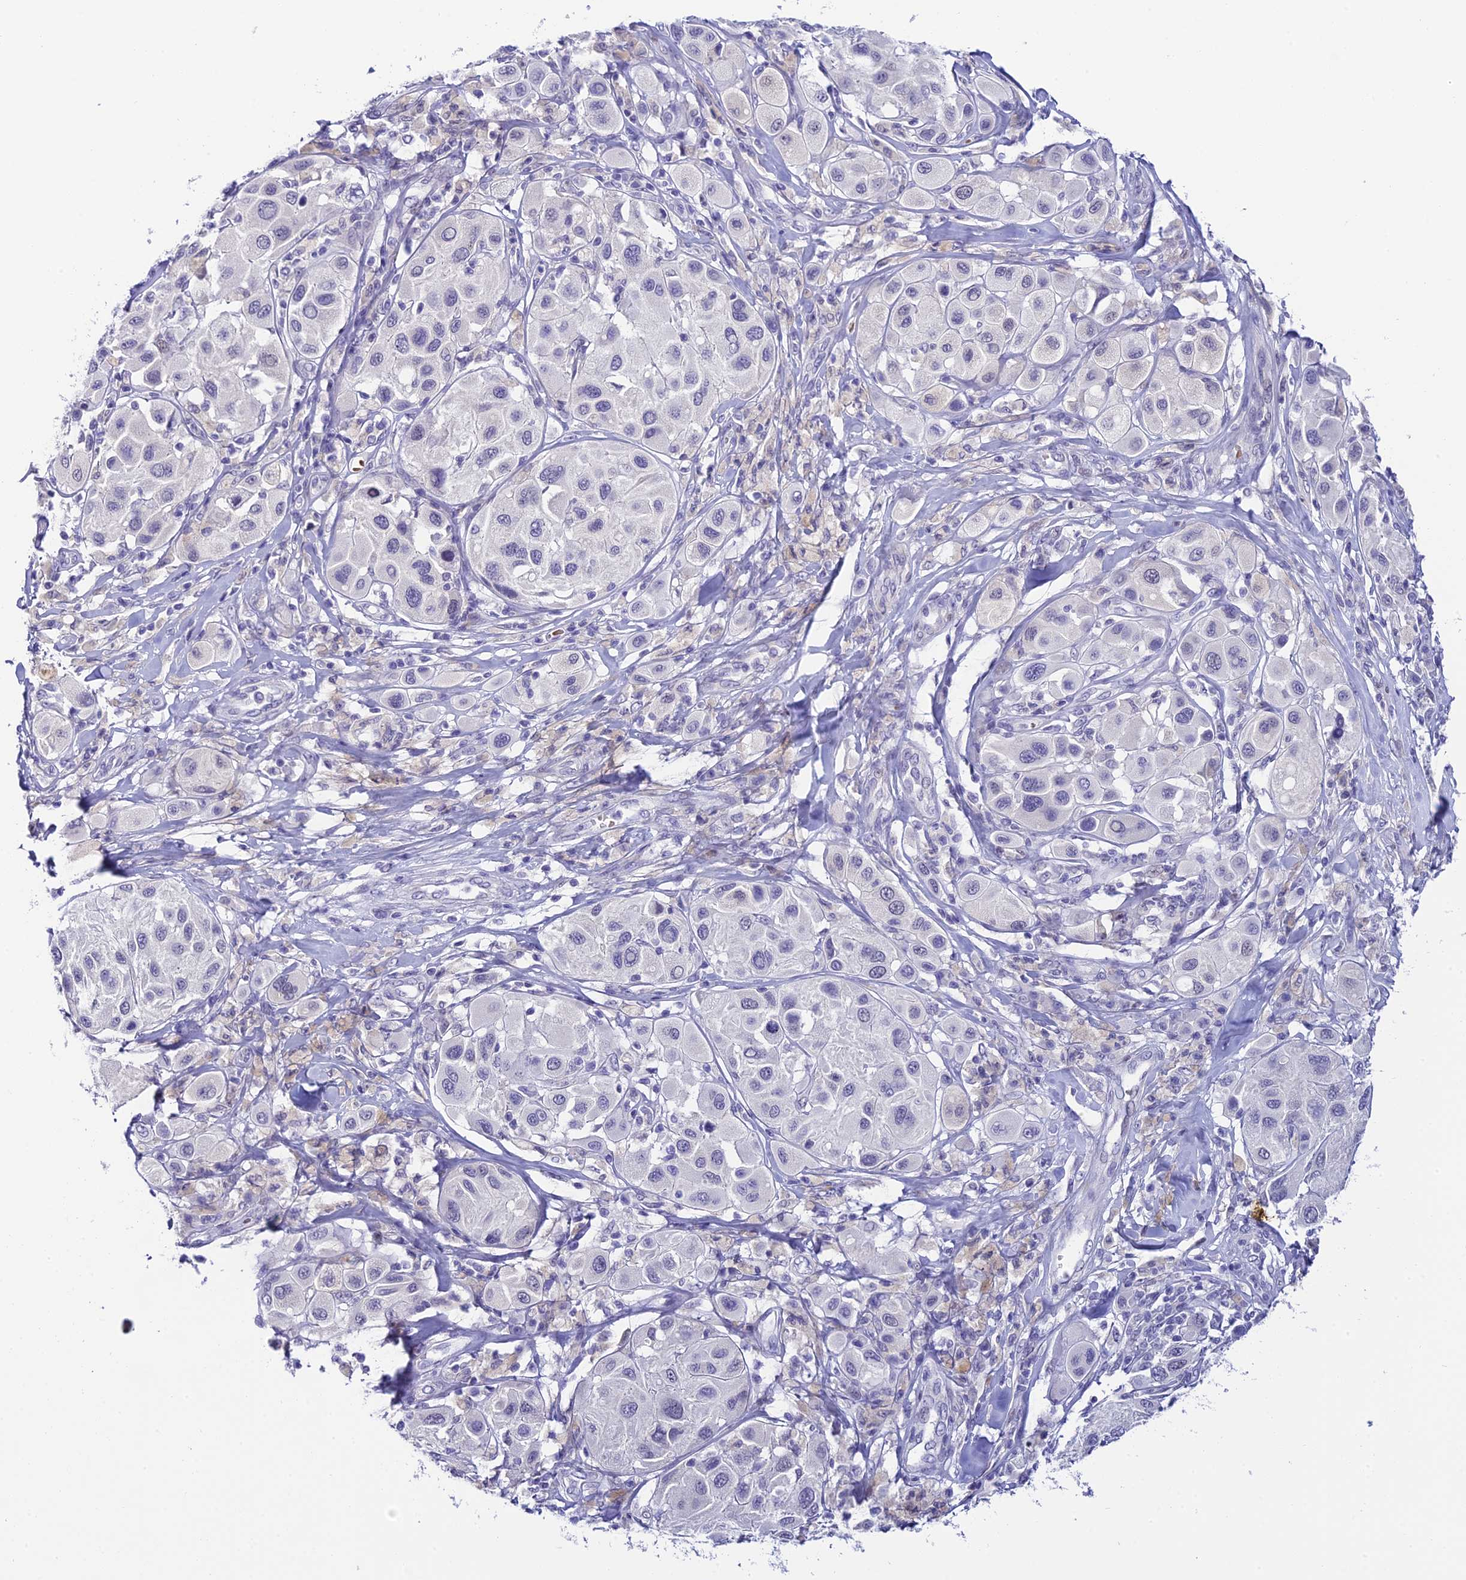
{"staining": {"intensity": "negative", "quantity": "none", "location": "none"}, "tissue": "melanoma", "cell_type": "Tumor cells", "image_type": "cancer", "snomed": [{"axis": "morphology", "description": "Malignant melanoma, Metastatic site"}, {"axis": "topography", "description": "Skin"}], "caption": "IHC photomicrograph of neoplastic tissue: melanoma stained with DAB (3,3'-diaminobenzidine) shows no significant protein expression in tumor cells. (IHC, brightfield microscopy, high magnification).", "gene": "RASGEF1B", "patient": {"sex": "male", "age": 41}}